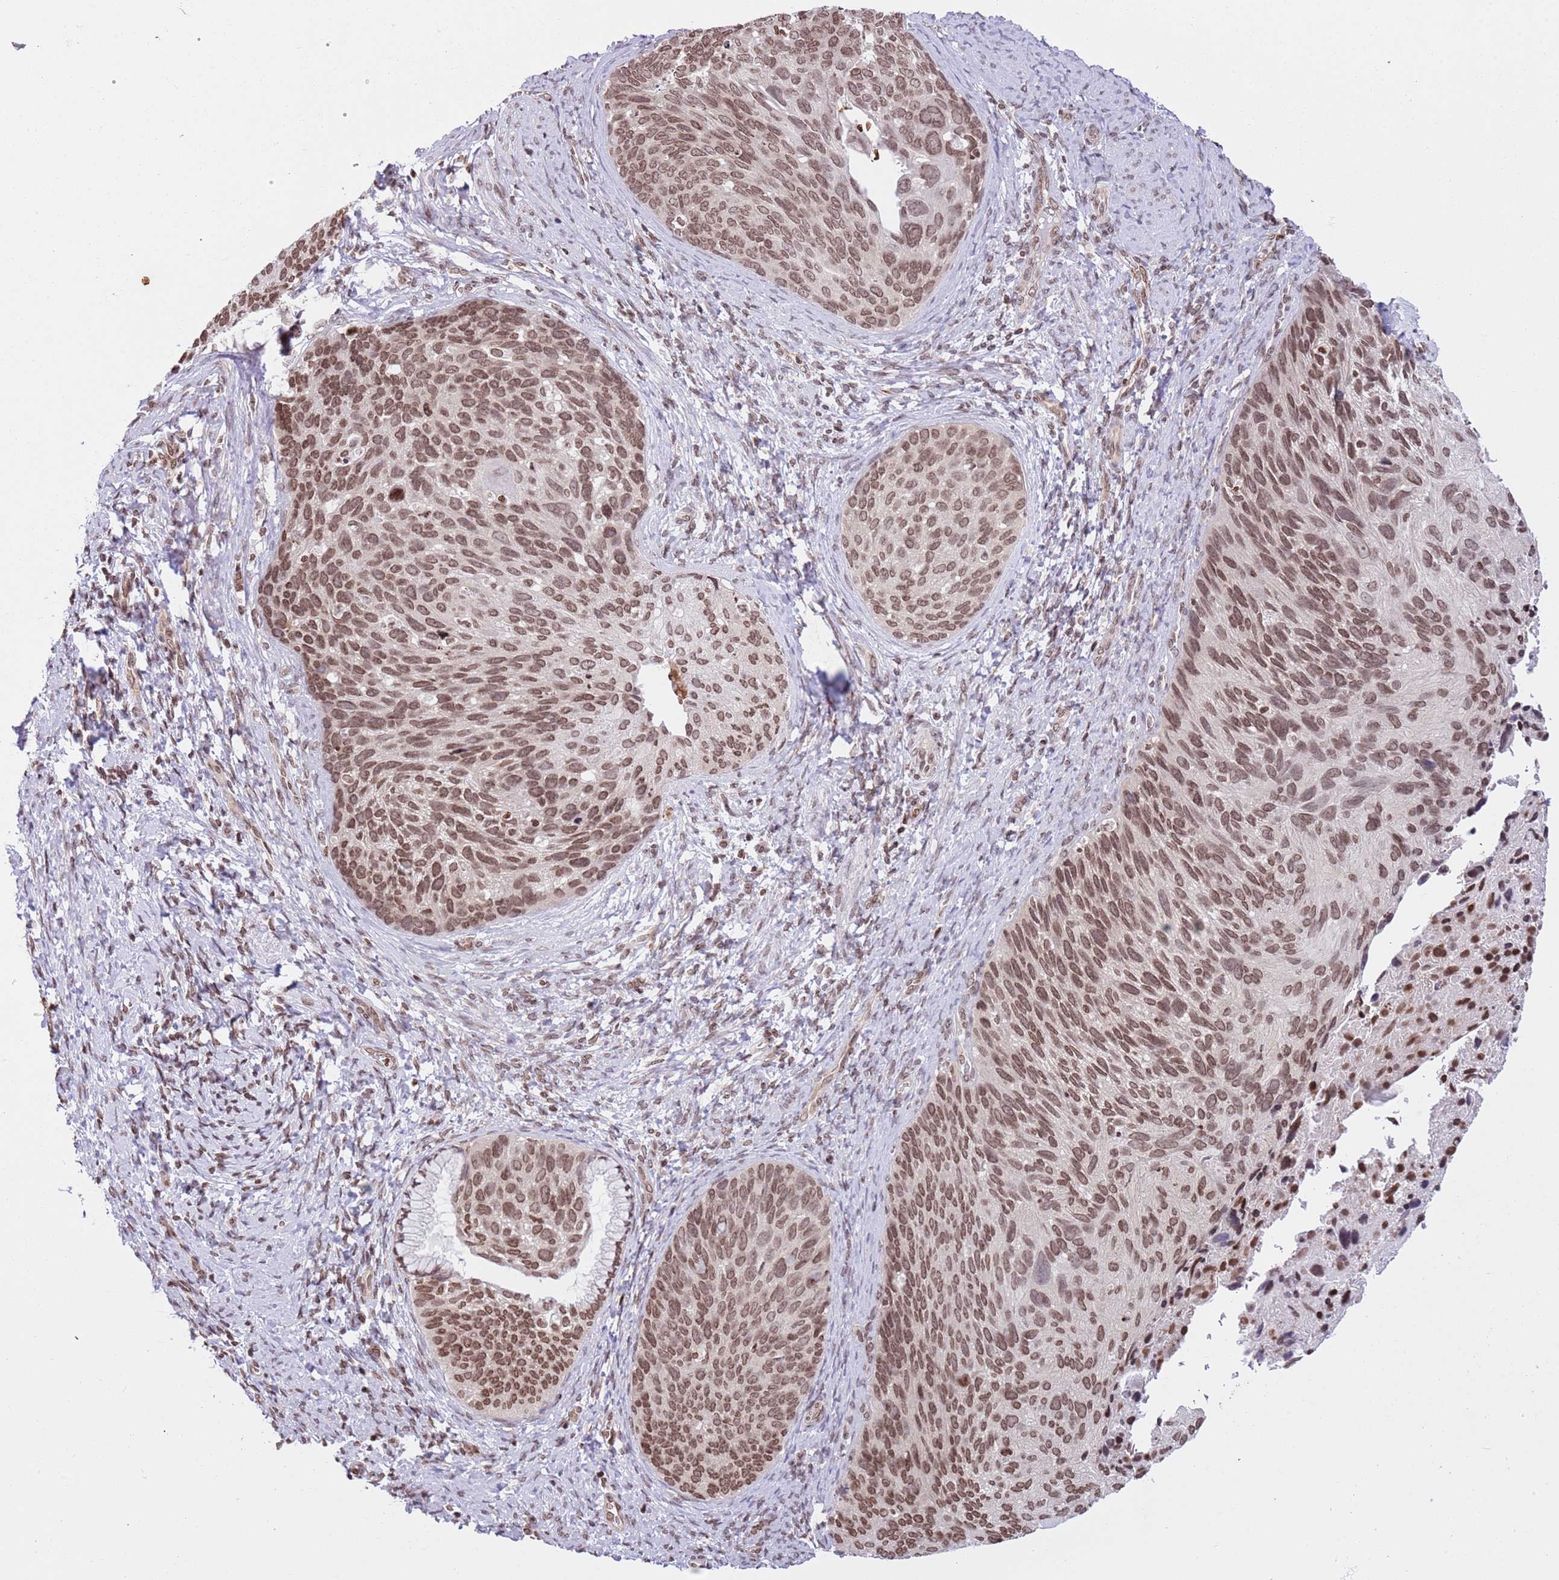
{"staining": {"intensity": "moderate", "quantity": ">75%", "location": "nuclear"}, "tissue": "cervical cancer", "cell_type": "Tumor cells", "image_type": "cancer", "snomed": [{"axis": "morphology", "description": "Squamous cell carcinoma, NOS"}, {"axis": "topography", "description": "Cervix"}], "caption": "The photomicrograph shows a brown stain indicating the presence of a protein in the nuclear of tumor cells in cervical squamous cell carcinoma. (DAB IHC, brown staining for protein, blue staining for nuclei).", "gene": "NRIP1", "patient": {"sex": "female", "age": 80}}